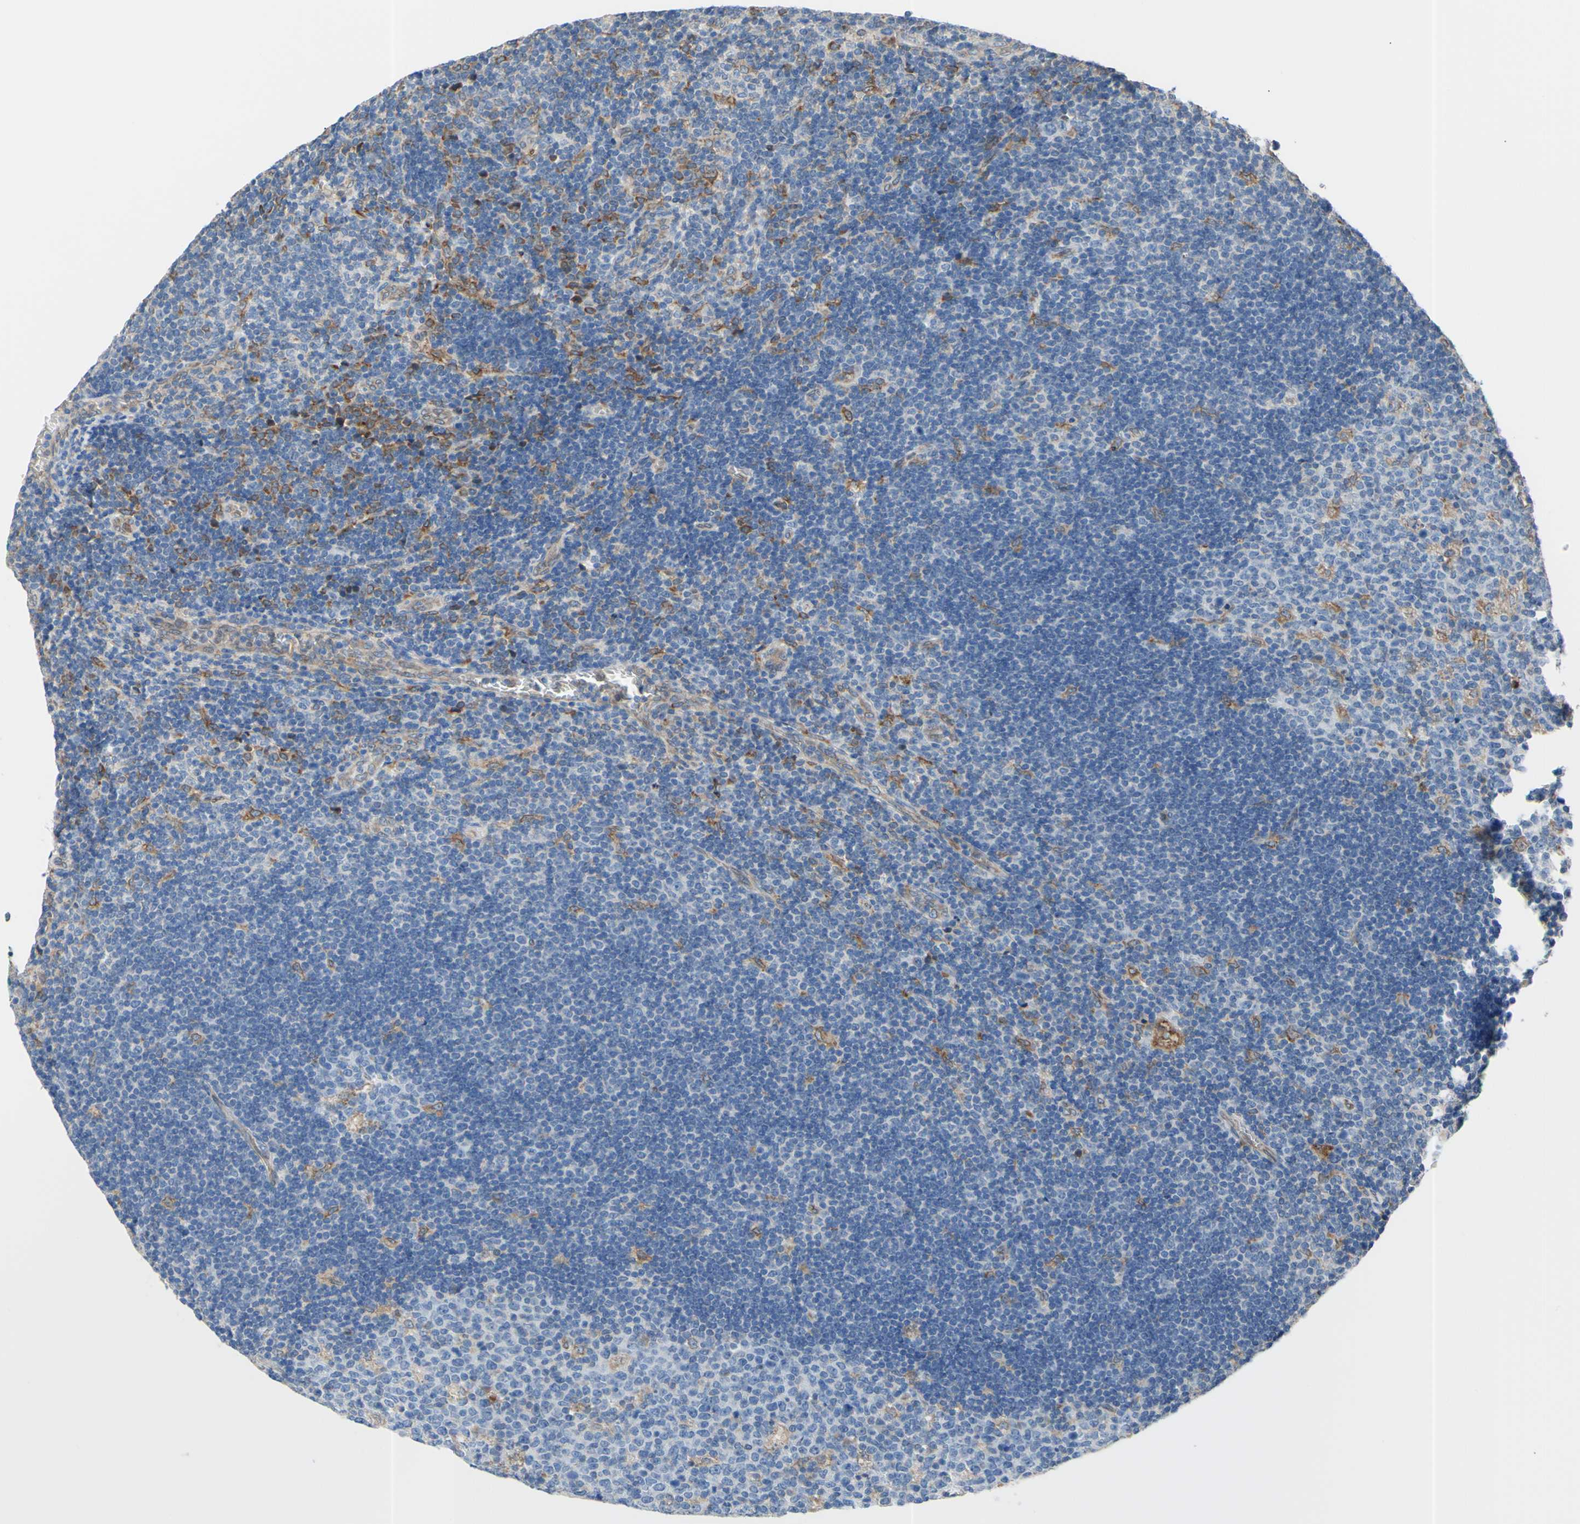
{"staining": {"intensity": "moderate", "quantity": "<25%", "location": "cytoplasmic/membranous"}, "tissue": "lymph node", "cell_type": "Germinal center cells", "image_type": "normal", "snomed": [{"axis": "morphology", "description": "Normal tissue, NOS"}, {"axis": "topography", "description": "Lymph node"}, {"axis": "topography", "description": "Salivary gland"}], "caption": "Brown immunohistochemical staining in benign lymph node shows moderate cytoplasmic/membranous staining in about <25% of germinal center cells. (DAB (3,3'-diaminobenzidine) = brown stain, brightfield microscopy at high magnification).", "gene": "MGST2", "patient": {"sex": "male", "age": 8}}